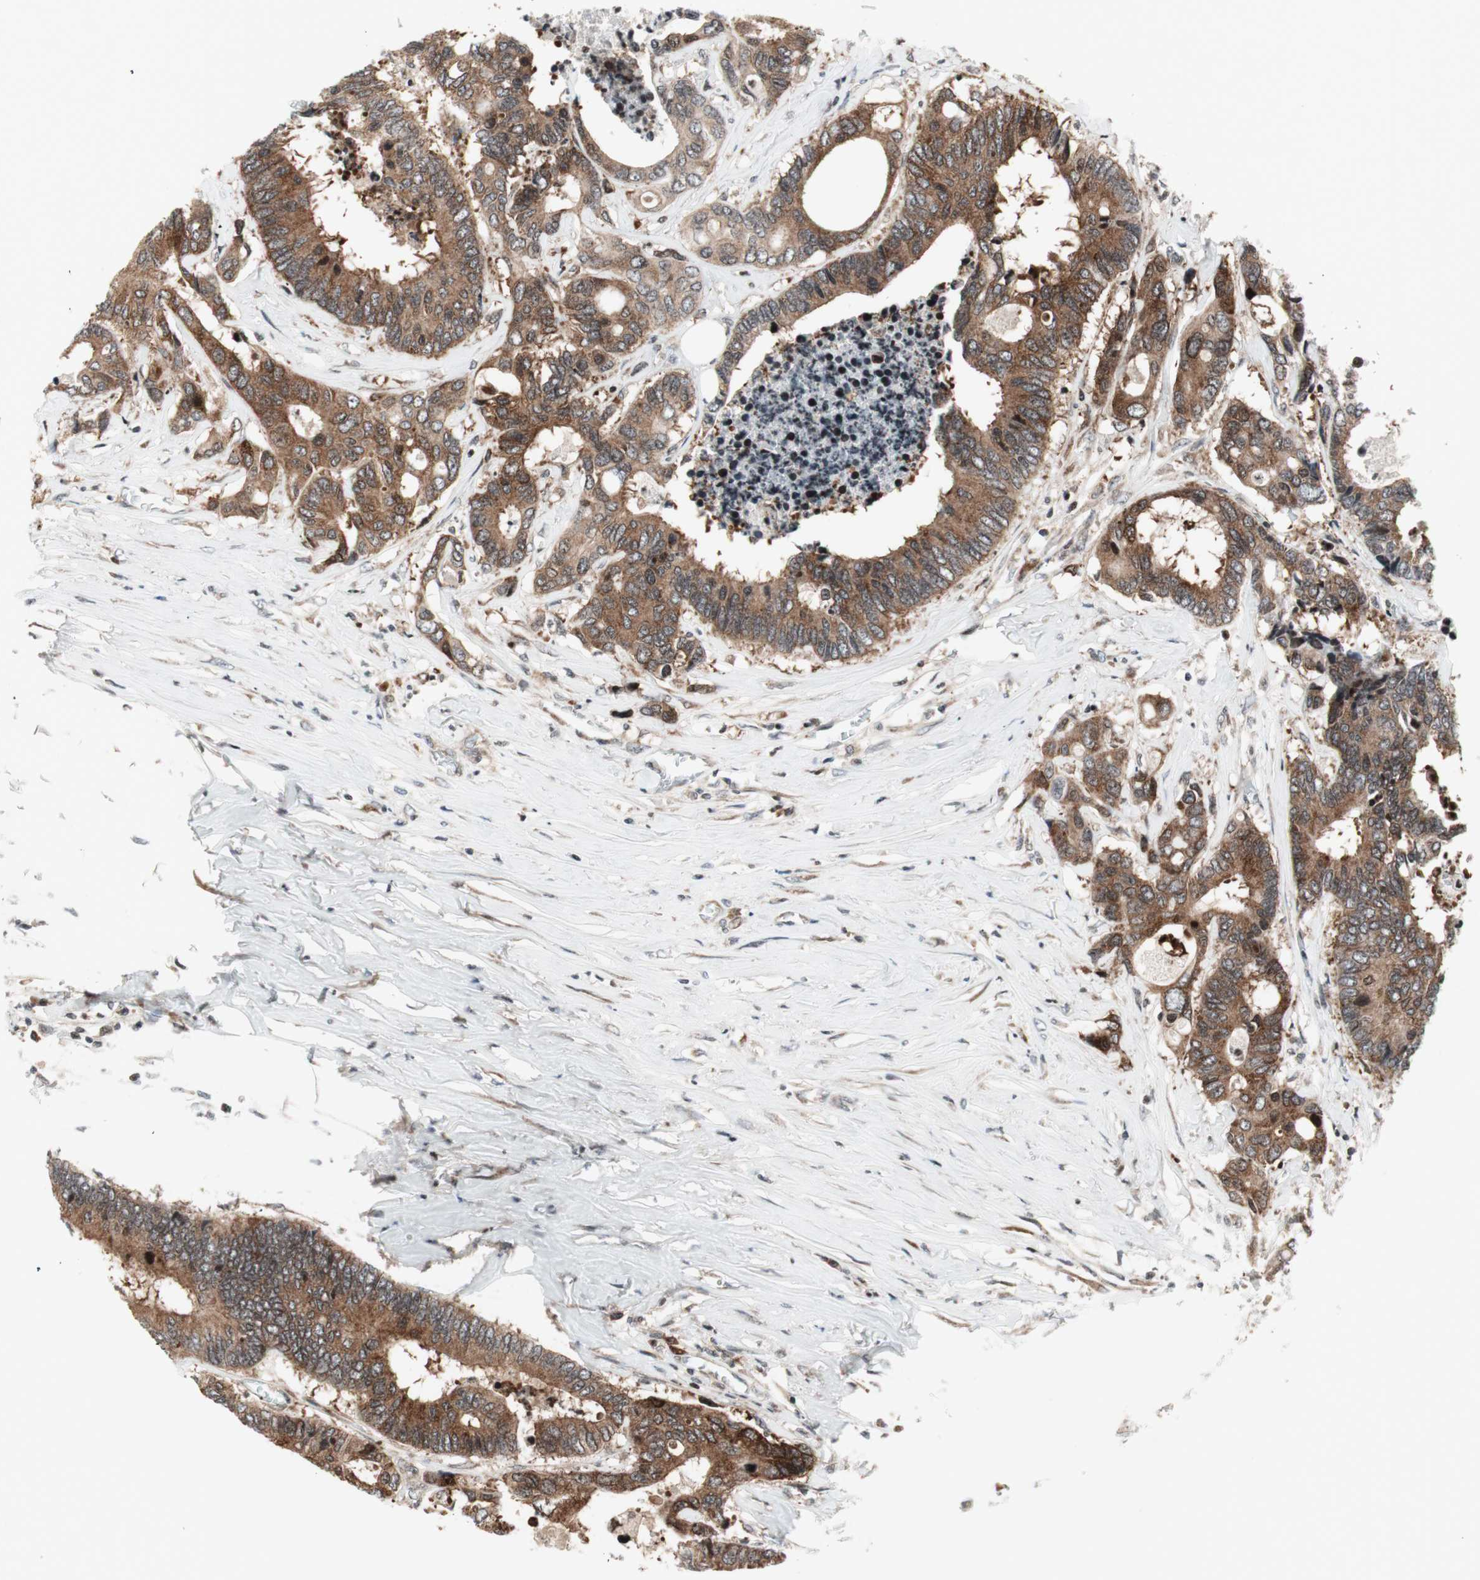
{"staining": {"intensity": "moderate", "quantity": ">75%", "location": "cytoplasmic/membranous"}, "tissue": "colorectal cancer", "cell_type": "Tumor cells", "image_type": "cancer", "snomed": [{"axis": "morphology", "description": "Adenocarcinoma, NOS"}, {"axis": "topography", "description": "Rectum"}], "caption": "Human adenocarcinoma (colorectal) stained for a protein (brown) displays moderate cytoplasmic/membranous positive positivity in about >75% of tumor cells.", "gene": "TPT1", "patient": {"sex": "male", "age": 55}}